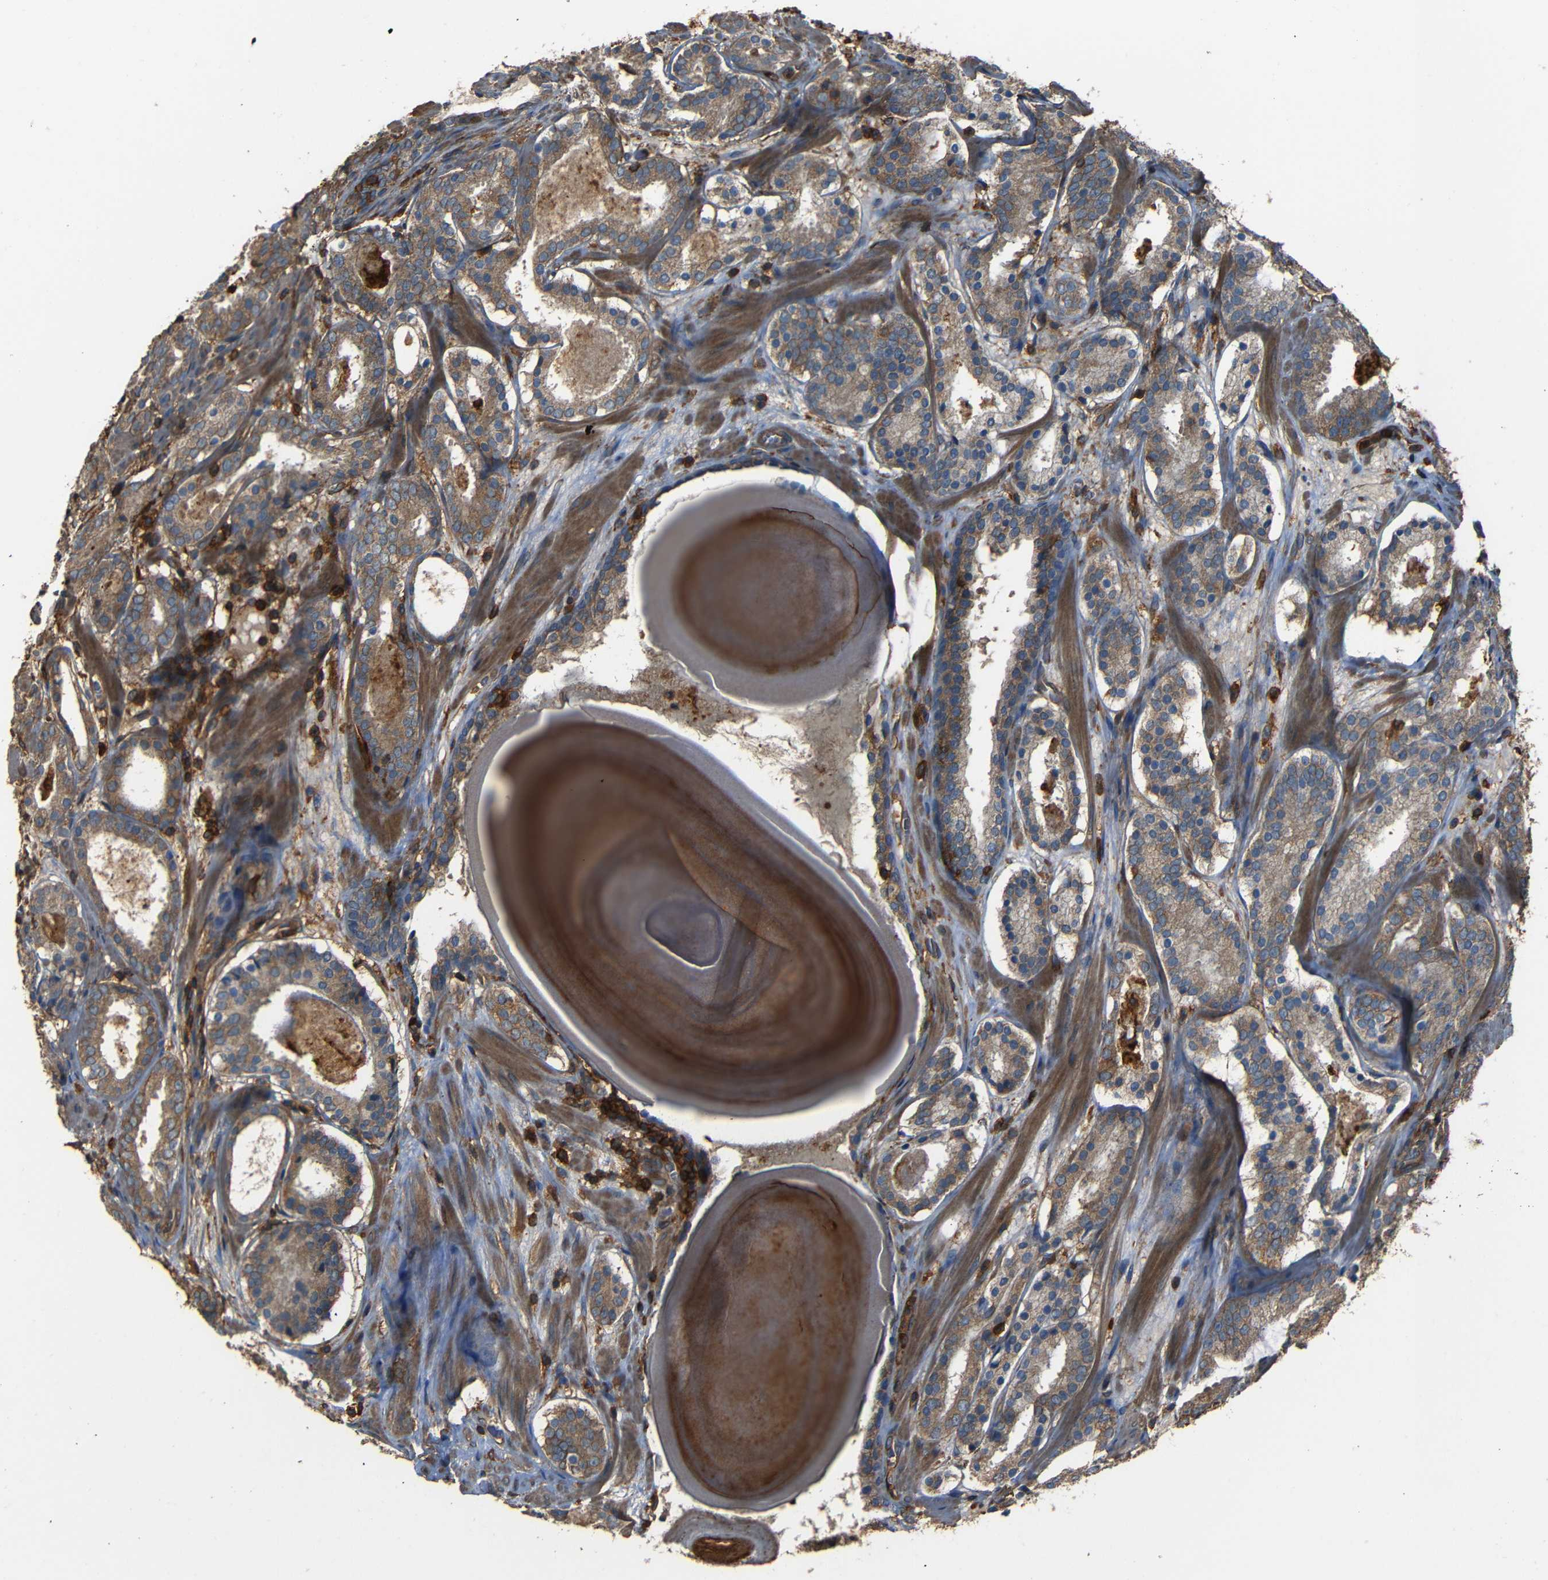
{"staining": {"intensity": "moderate", "quantity": ">75%", "location": "cytoplasmic/membranous"}, "tissue": "prostate cancer", "cell_type": "Tumor cells", "image_type": "cancer", "snomed": [{"axis": "morphology", "description": "Adenocarcinoma, Low grade"}, {"axis": "topography", "description": "Prostate"}], "caption": "About >75% of tumor cells in human low-grade adenocarcinoma (prostate) display moderate cytoplasmic/membranous protein staining as visualized by brown immunohistochemical staining.", "gene": "ADGRE5", "patient": {"sex": "male", "age": 69}}